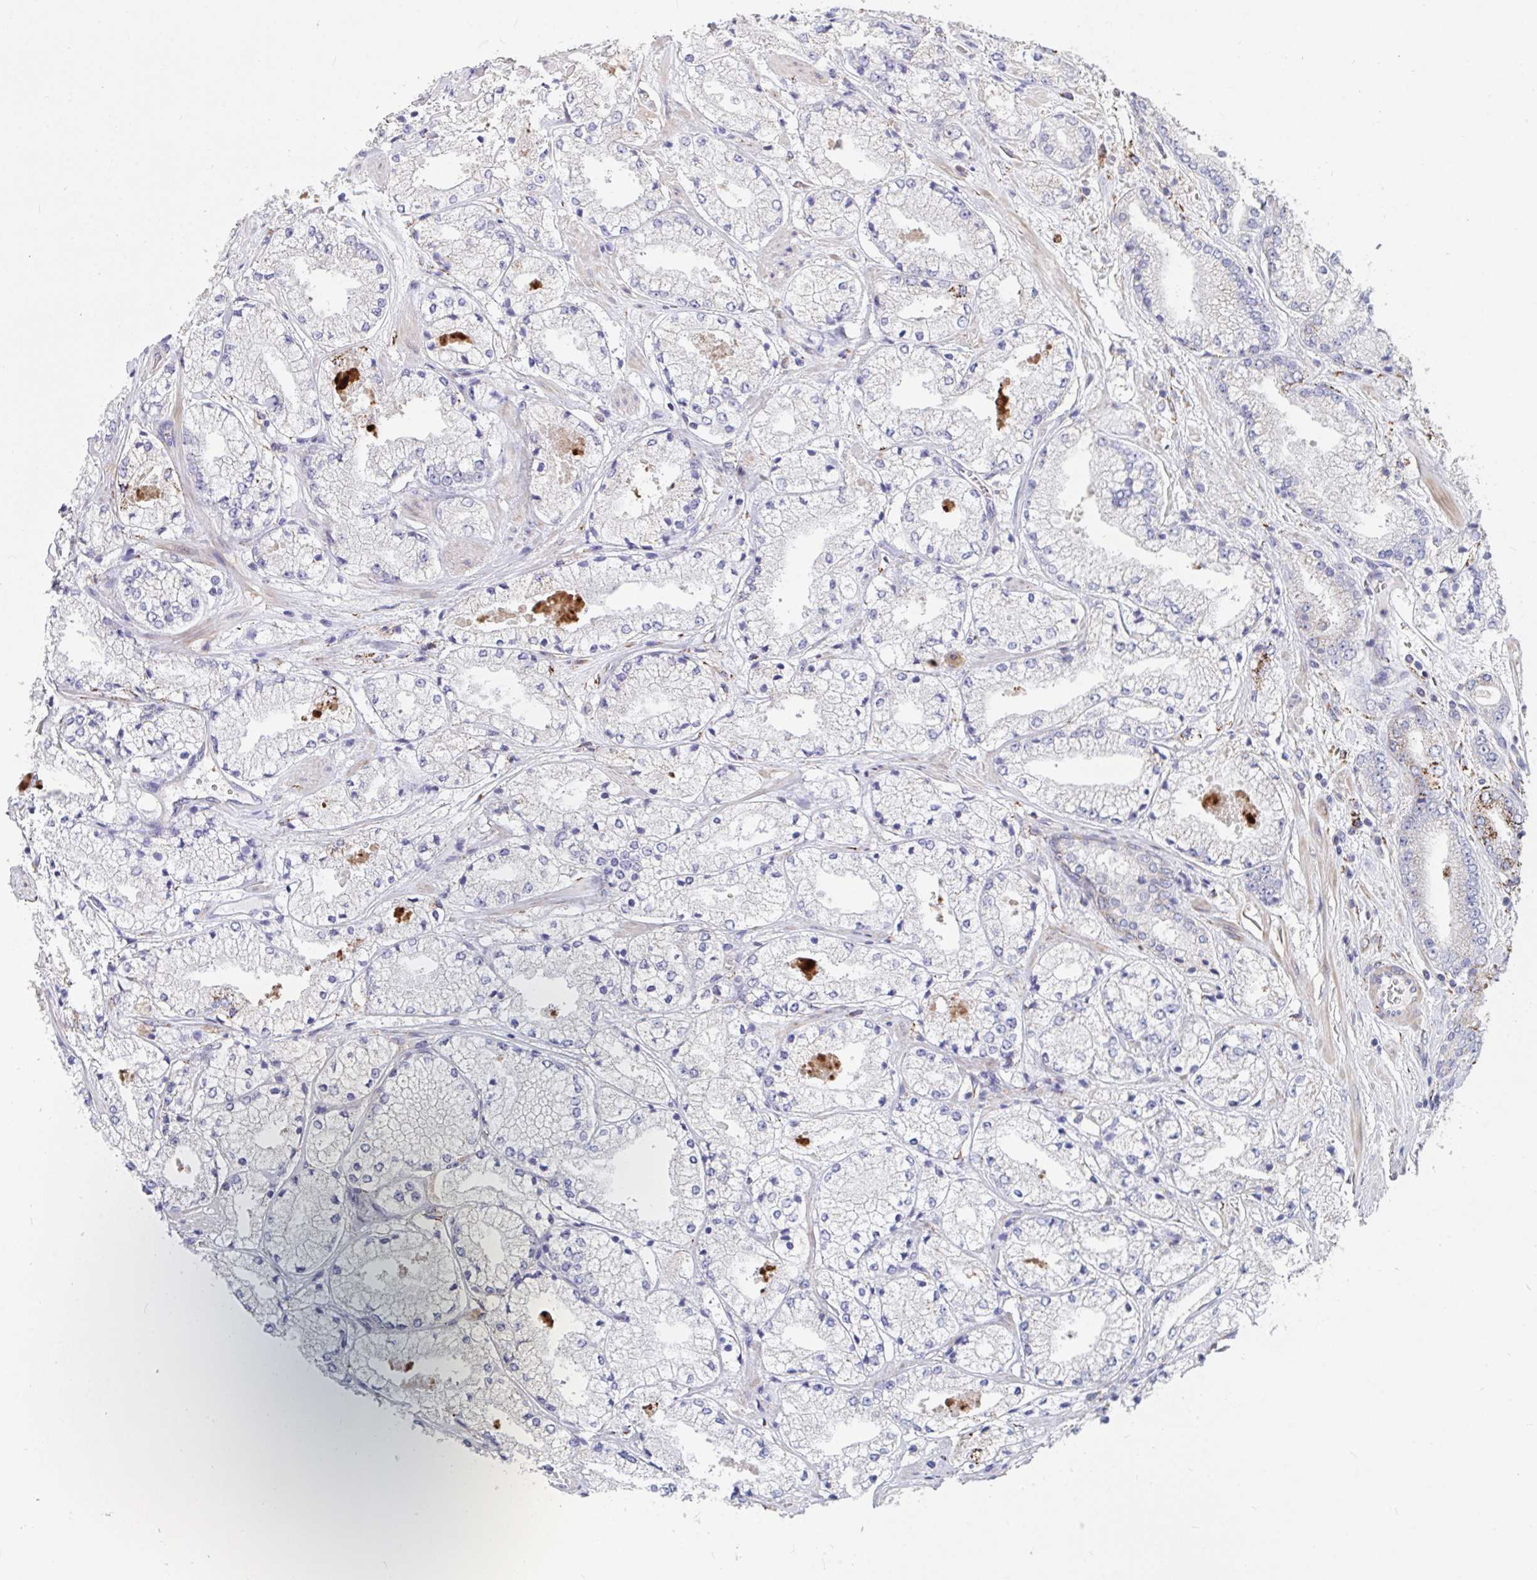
{"staining": {"intensity": "negative", "quantity": "none", "location": "none"}, "tissue": "prostate cancer", "cell_type": "Tumor cells", "image_type": "cancer", "snomed": [{"axis": "morphology", "description": "Adenocarcinoma, High grade"}, {"axis": "topography", "description": "Prostate"}], "caption": "Micrograph shows no protein positivity in tumor cells of prostate adenocarcinoma (high-grade) tissue. (Stains: DAB immunohistochemistry (IHC) with hematoxylin counter stain, Microscopy: brightfield microscopy at high magnification).", "gene": "FAM156B", "patient": {"sex": "male", "age": 63}}